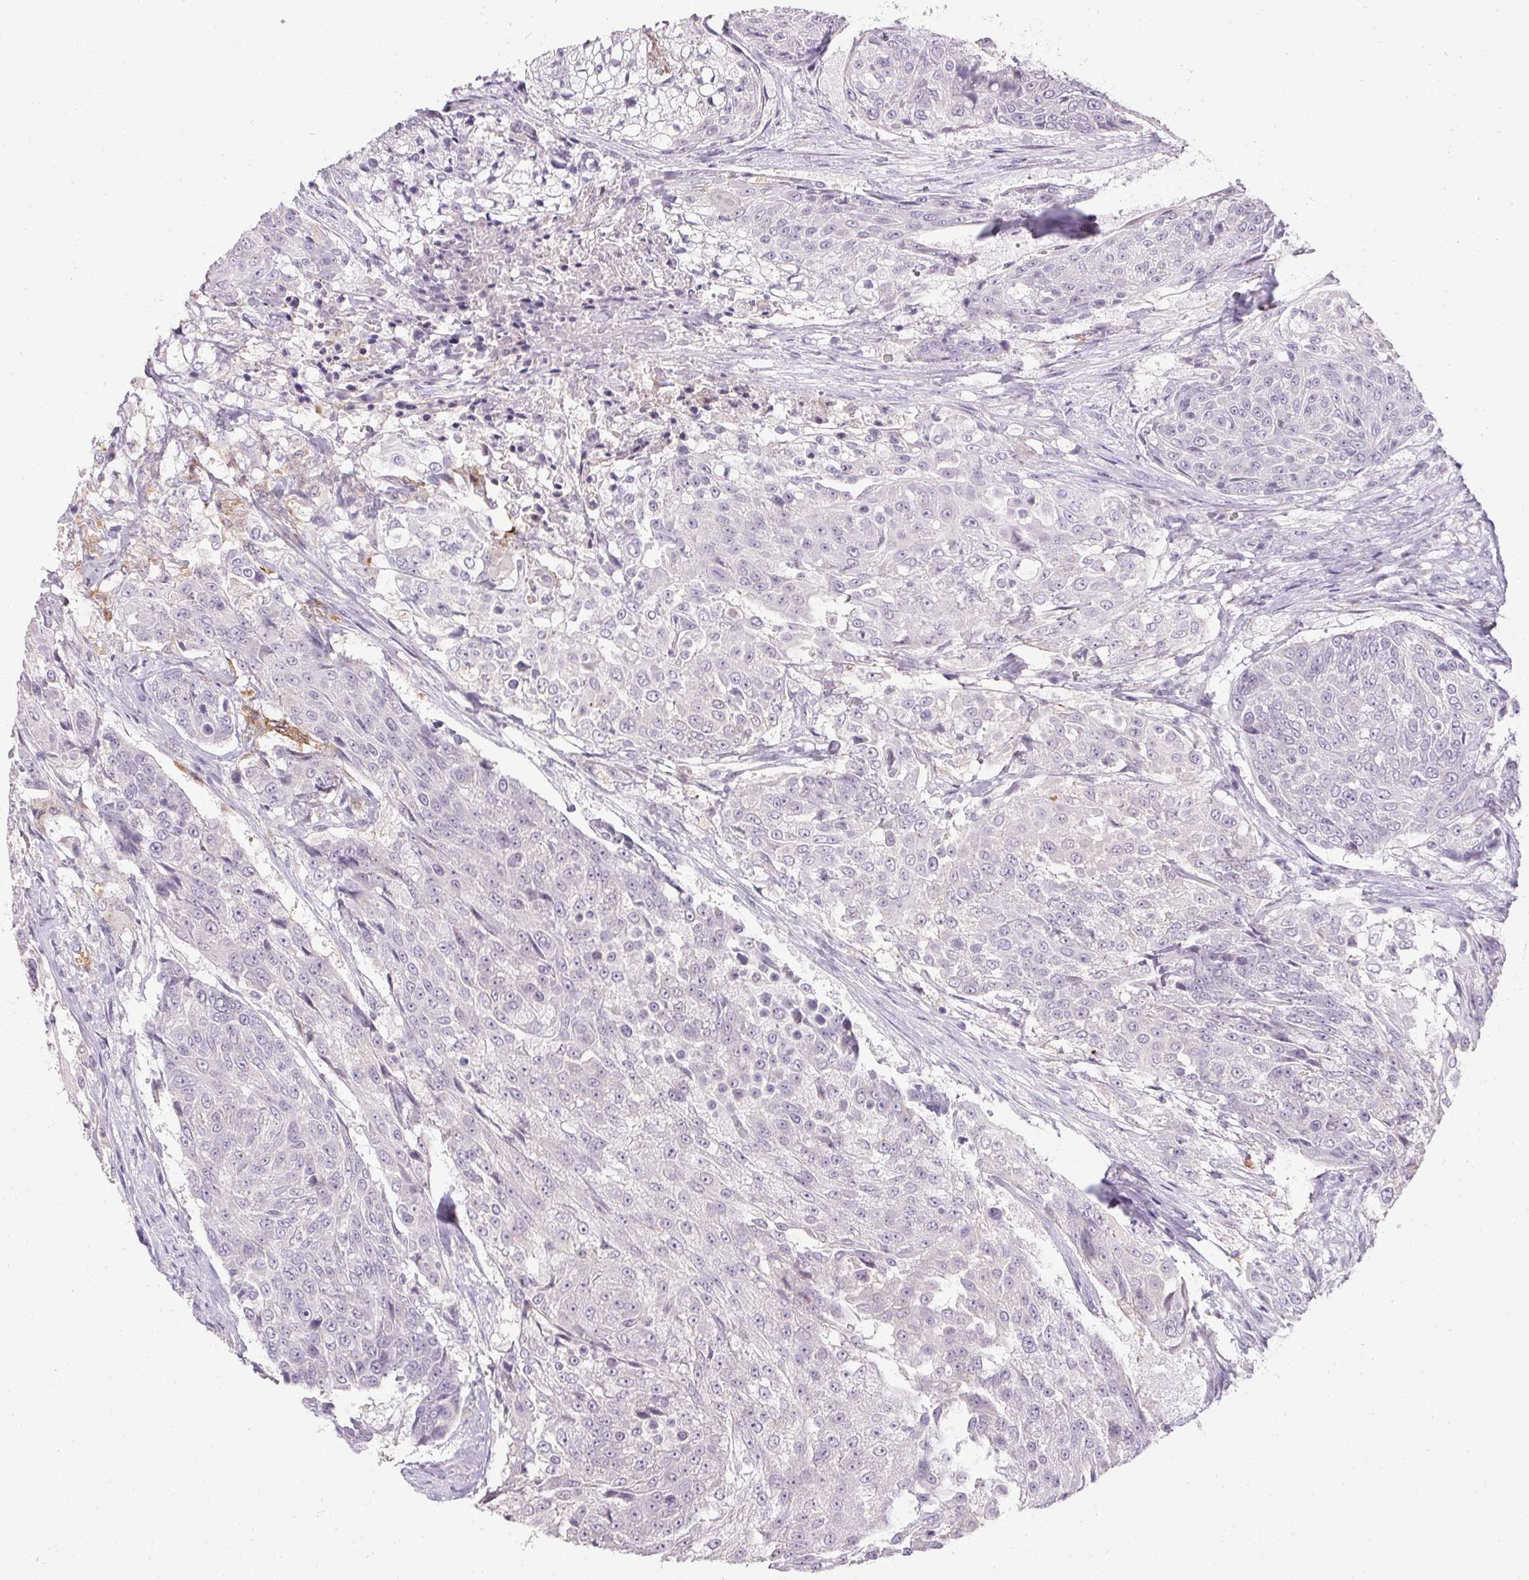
{"staining": {"intensity": "negative", "quantity": "none", "location": "none"}, "tissue": "urothelial cancer", "cell_type": "Tumor cells", "image_type": "cancer", "snomed": [{"axis": "morphology", "description": "Urothelial carcinoma, High grade"}, {"axis": "topography", "description": "Urinary bladder"}], "caption": "Immunohistochemistry image of high-grade urothelial carcinoma stained for a protein (brown), which reveals no expression in tumor cells.", "gene": "HSD17B3", "patient": {"sex": "female", "age": 63}}